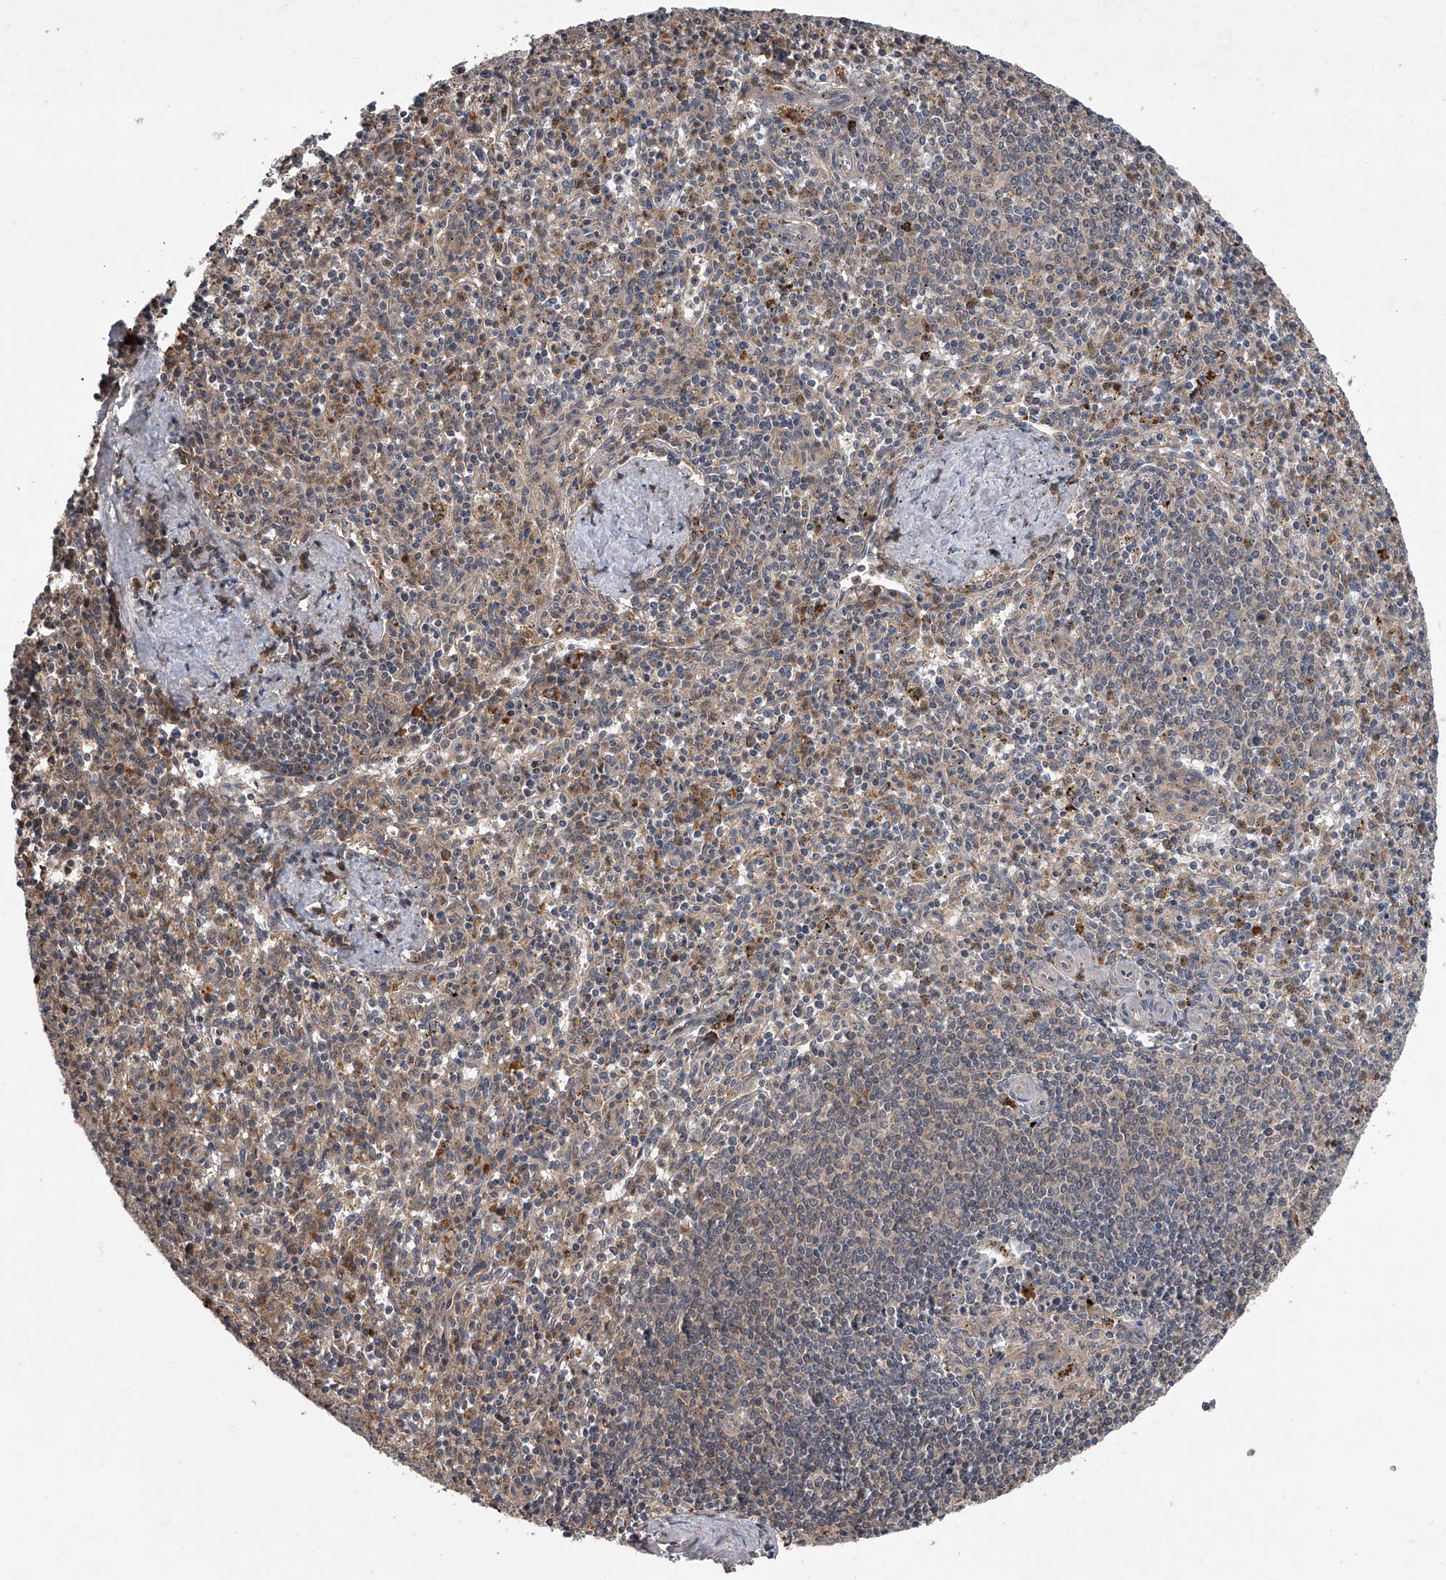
{"staining": {"intensity": "moderate", "quantity": "<25%", "location": "cytoplasmic/membranous"}, "tissue": "spleen", "cell_type": "Cells in red pulp", "image_type": "normal", "snomed": [{"axis": "morphology", "description": "Normal tissue, NOS"}, {"axis": "topography", "description": "Spleen"}], "caption": "Moderate cytoplasmic/membranous staining for a protein is seen in about <25% of cells in red pulp of benign spleen using immunohistochemistry.", "gene": "GEMIN8", "patient": {"sex": "male", "age": 72}}